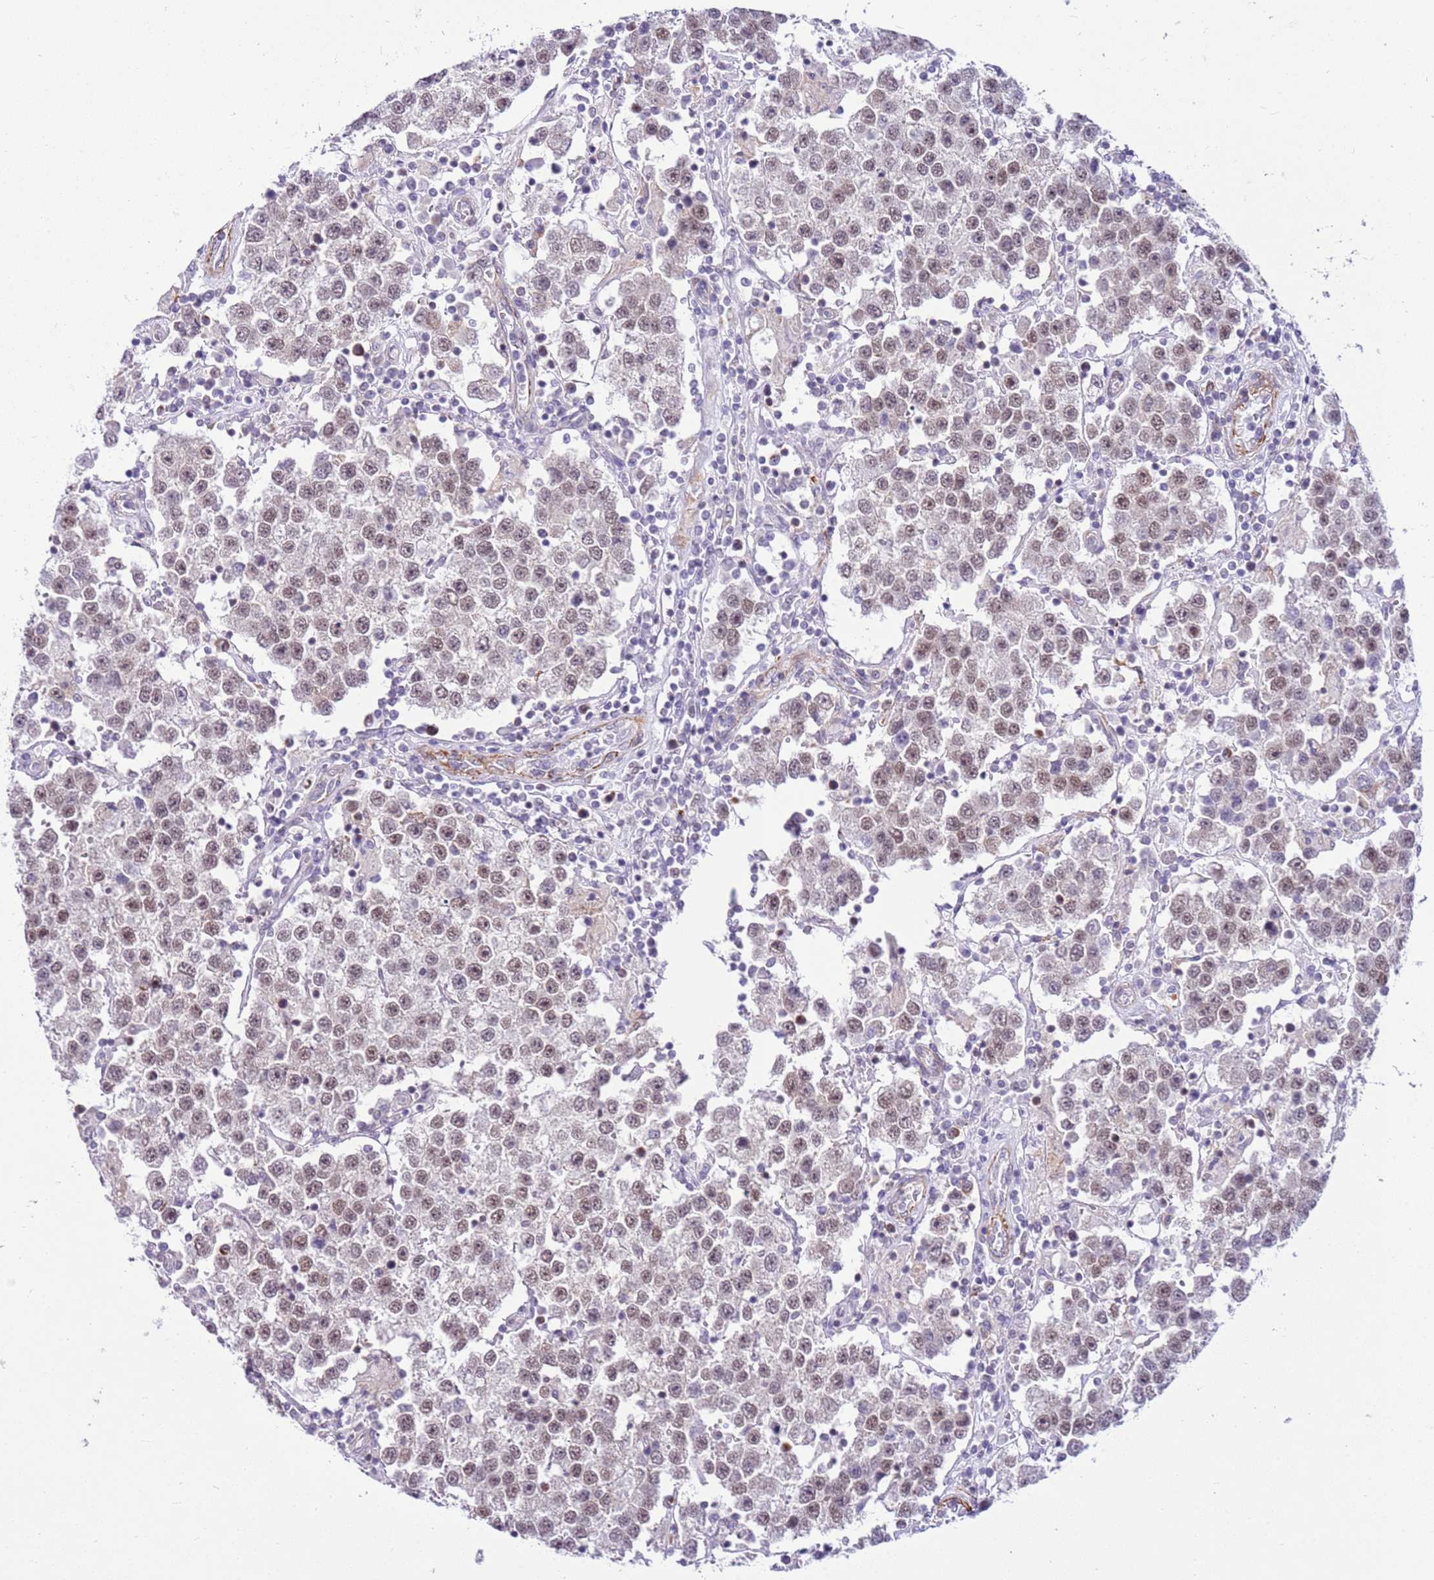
{"staining": {"intensity": "weak", "quantity": ">75%", "location": "nuclear"}, "tissue": "testis cancer", "cell_type": "Tumor cells", "image_type": "cancer", "snomed": [{"axis": "morphology", "description": "Seminoma, NOS"}, {"axis": "topography", "description": "Testis"}], "caption": "Tumor cells reveal low levels of weak nuclear staining in about >75% of cells in testis cancer. Using DAB (3,3'-diaminobenzidine) (brown) and hematoxylin (blue) stains, captured at high magnification using brightfield microscopy.", "gene": "SMIM4", "patient": {"sex": "male", "age": 37}}